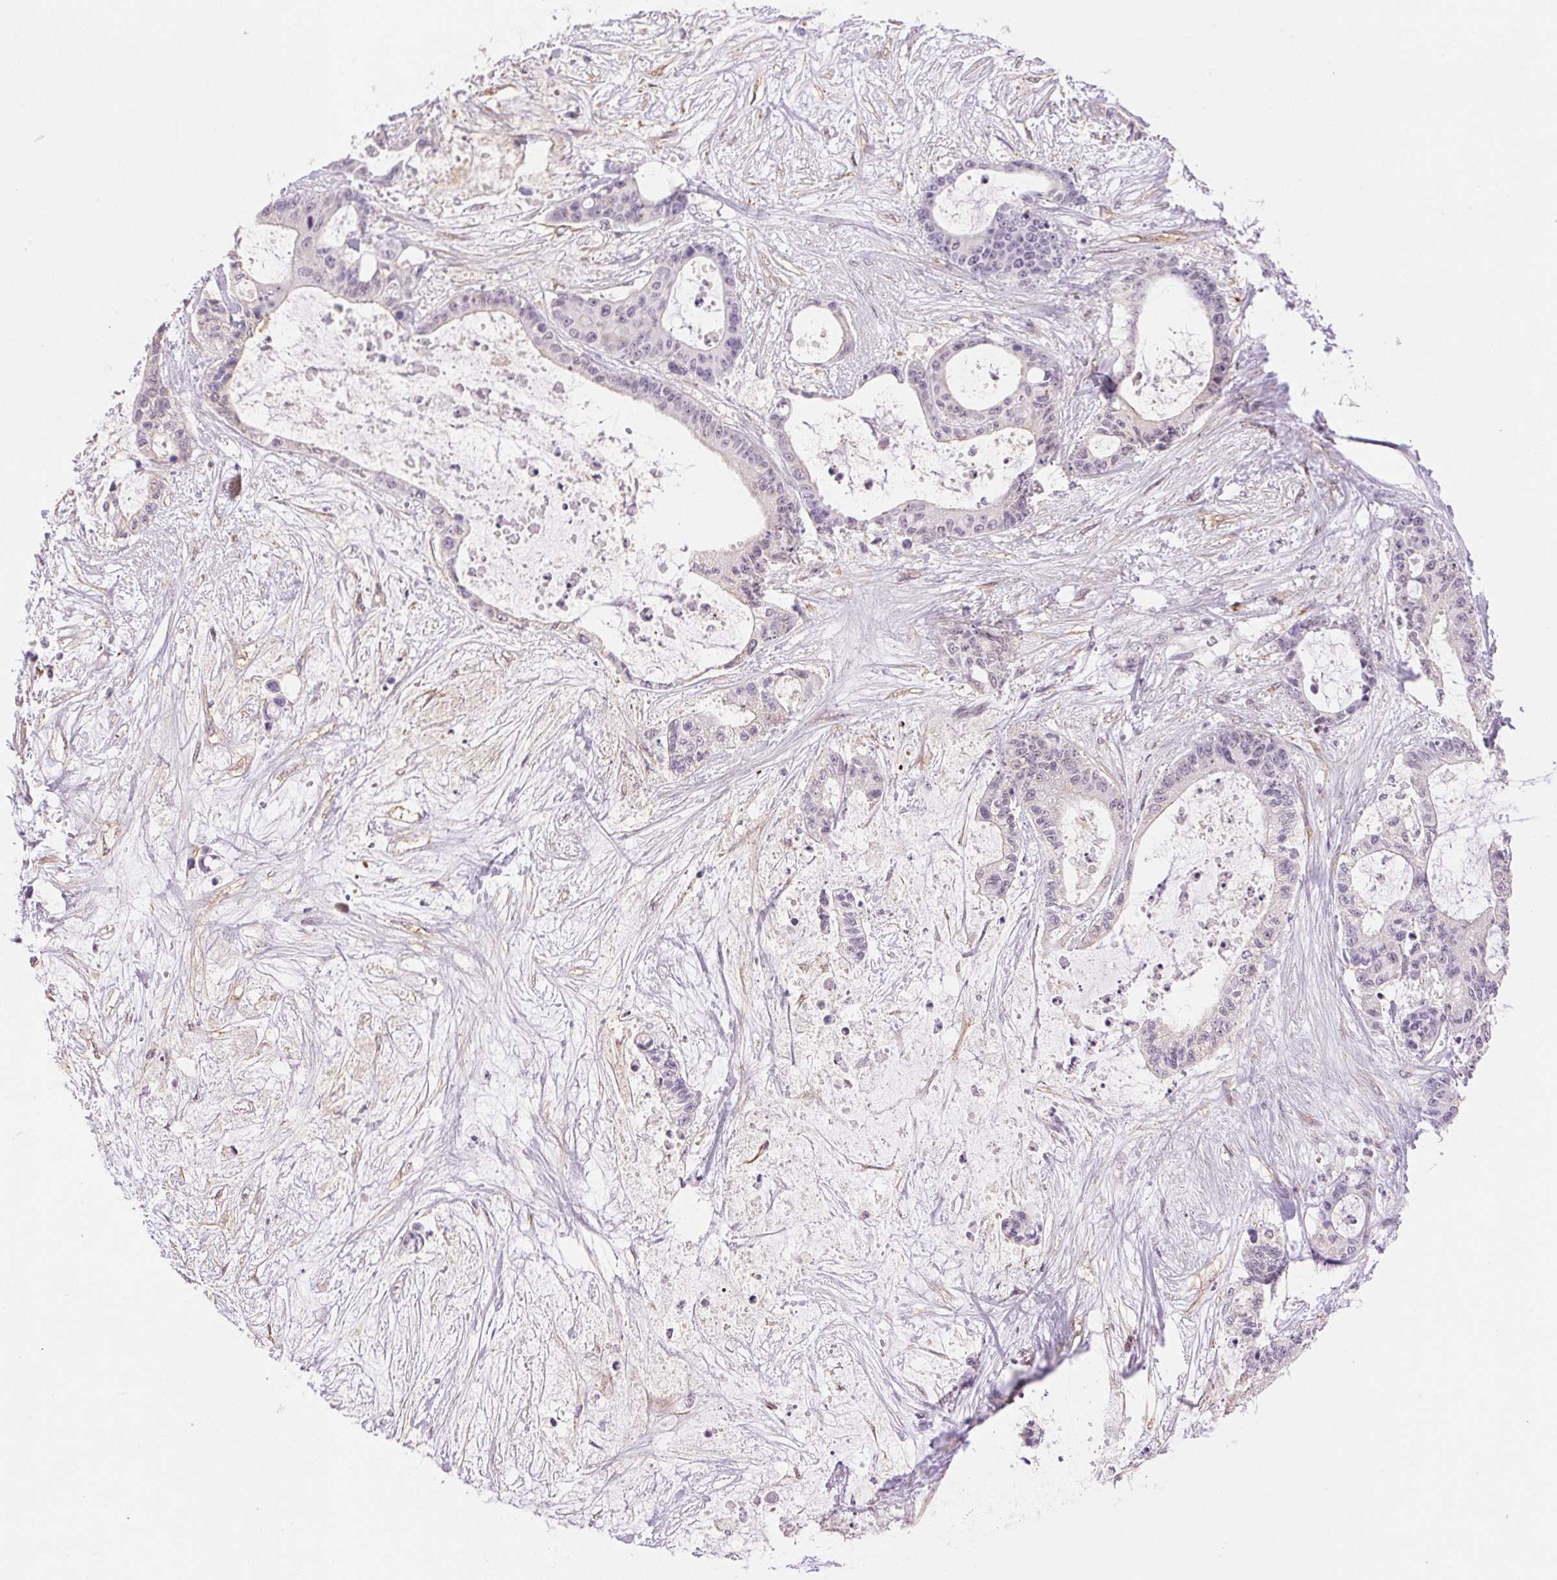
{"staining": {"intensity": "negative", "quantity": "none", "location": "none"}, "tissue": "liver cancer", "cell_type": "Tumor cells", "image_type": "cancer", "snomed": [{"axis": "morphology", "description": "Normal tissue, NOS"}, {"axis": "morphology", "description": "Cholangiocarcinoma"}, {"axis": "topography", "description": "Liver"}, {"axis": "topography", "description": "Peripheral nerve tissue"}], "caption": "Liver cancer (cholangiocarcinoma) was stained to show a protein in brown. There is no significant positivity in tumor cells.", "gene": "GYG2", "patient": {"sex": "female", "age": 73}}